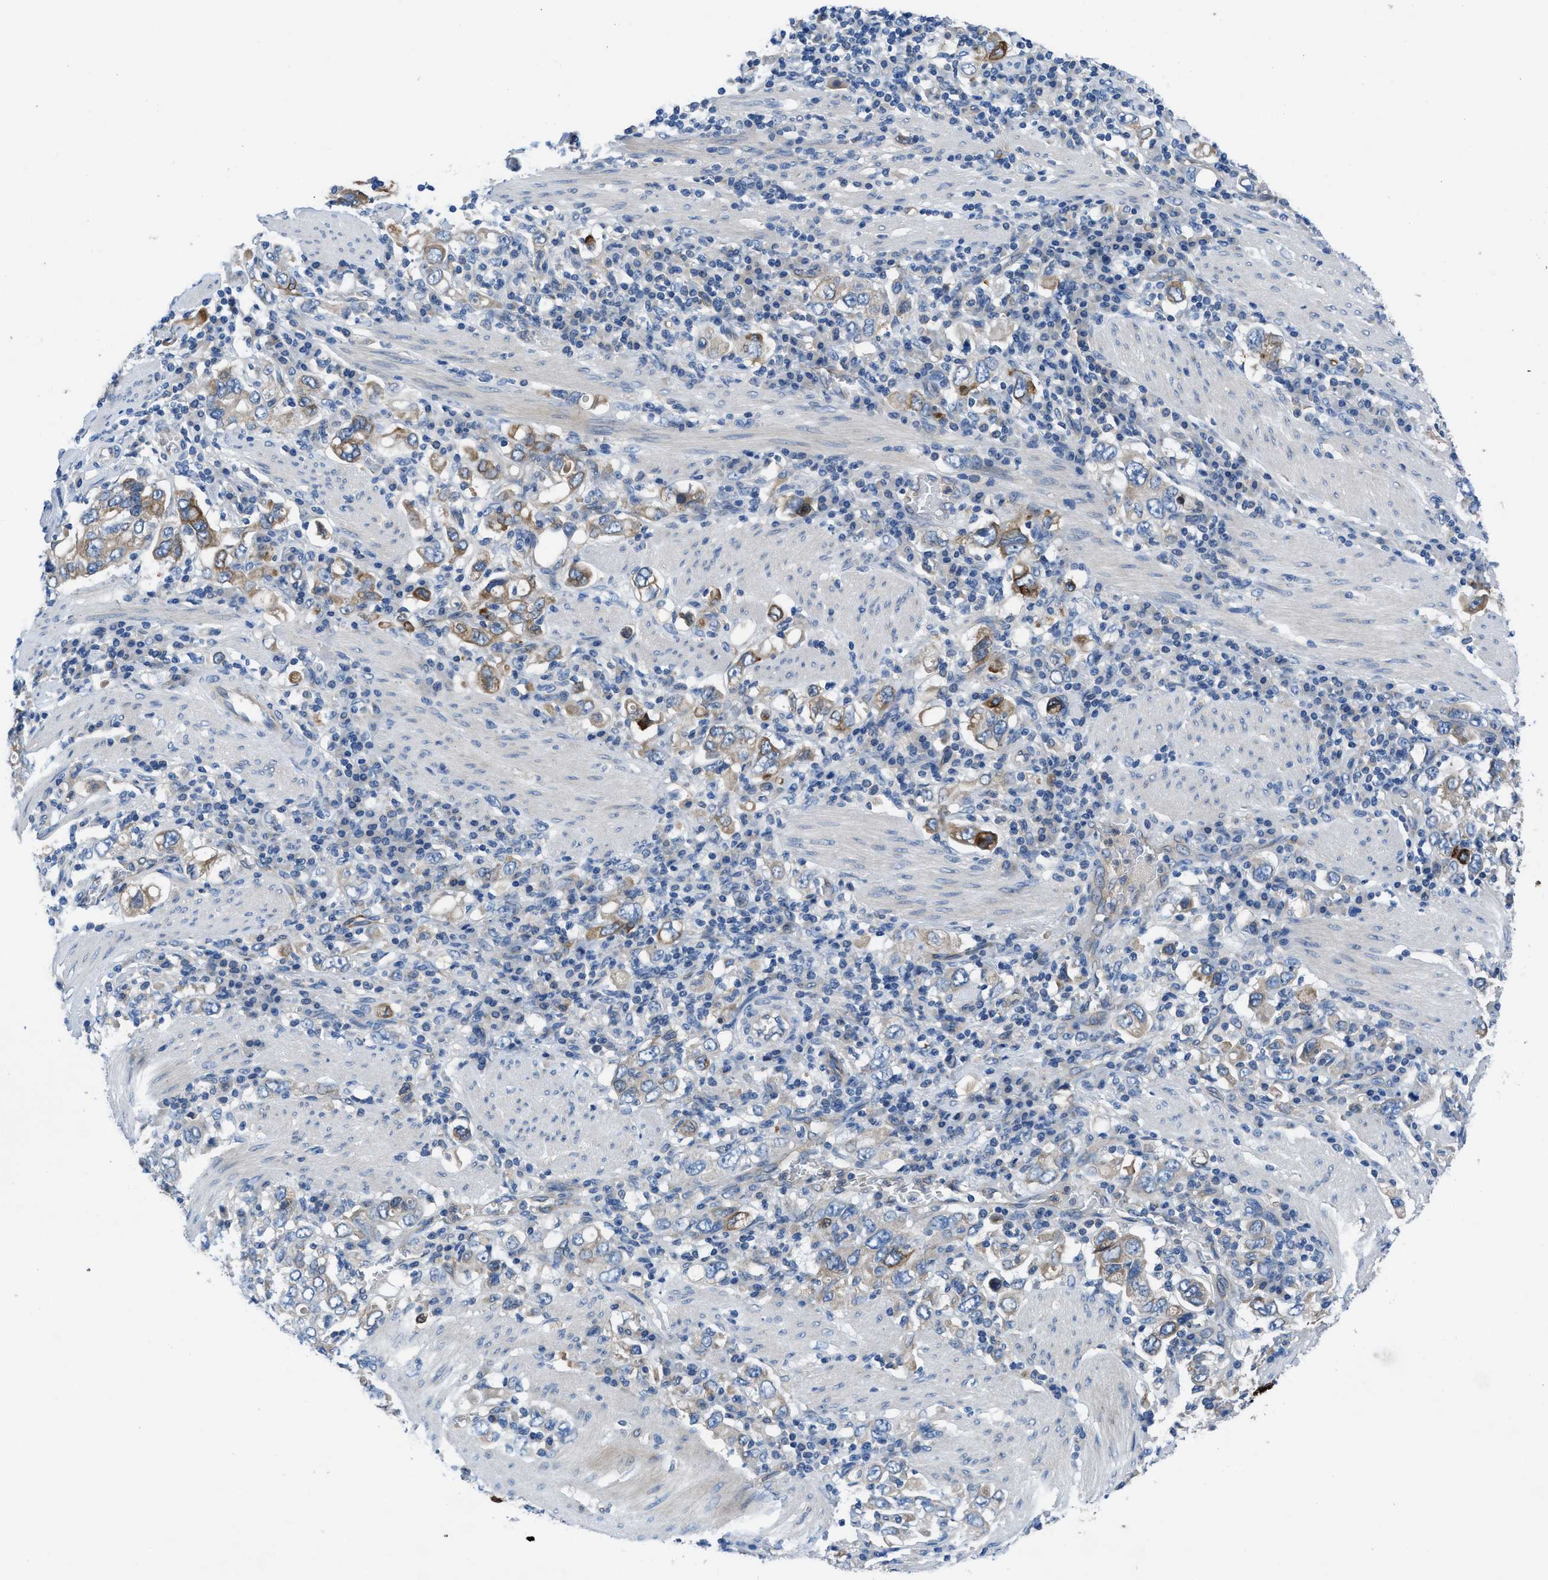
{"staining": {"intensity": "moderate", "quantity": "25%-75%", "location": "cytoplasmic/membranous"}, "tissue": "stomach cancer", "cell_type": "Tumor cells", "image_type": "cancer", "snomed": [{"axis": "morphology", "description": "Adenocarcinoma, NOS"}, {"axis": "topography", "description": "Stomach, upper"}], "caption": "Human adenocarcinoma (stomach) stained with a brown dye shows moderate cytoplasmic/membranous positive staining in approximately 25%-75% of tumor cells.", "gene": "PGR", "patient": {"sex": "male", "age": 62}}